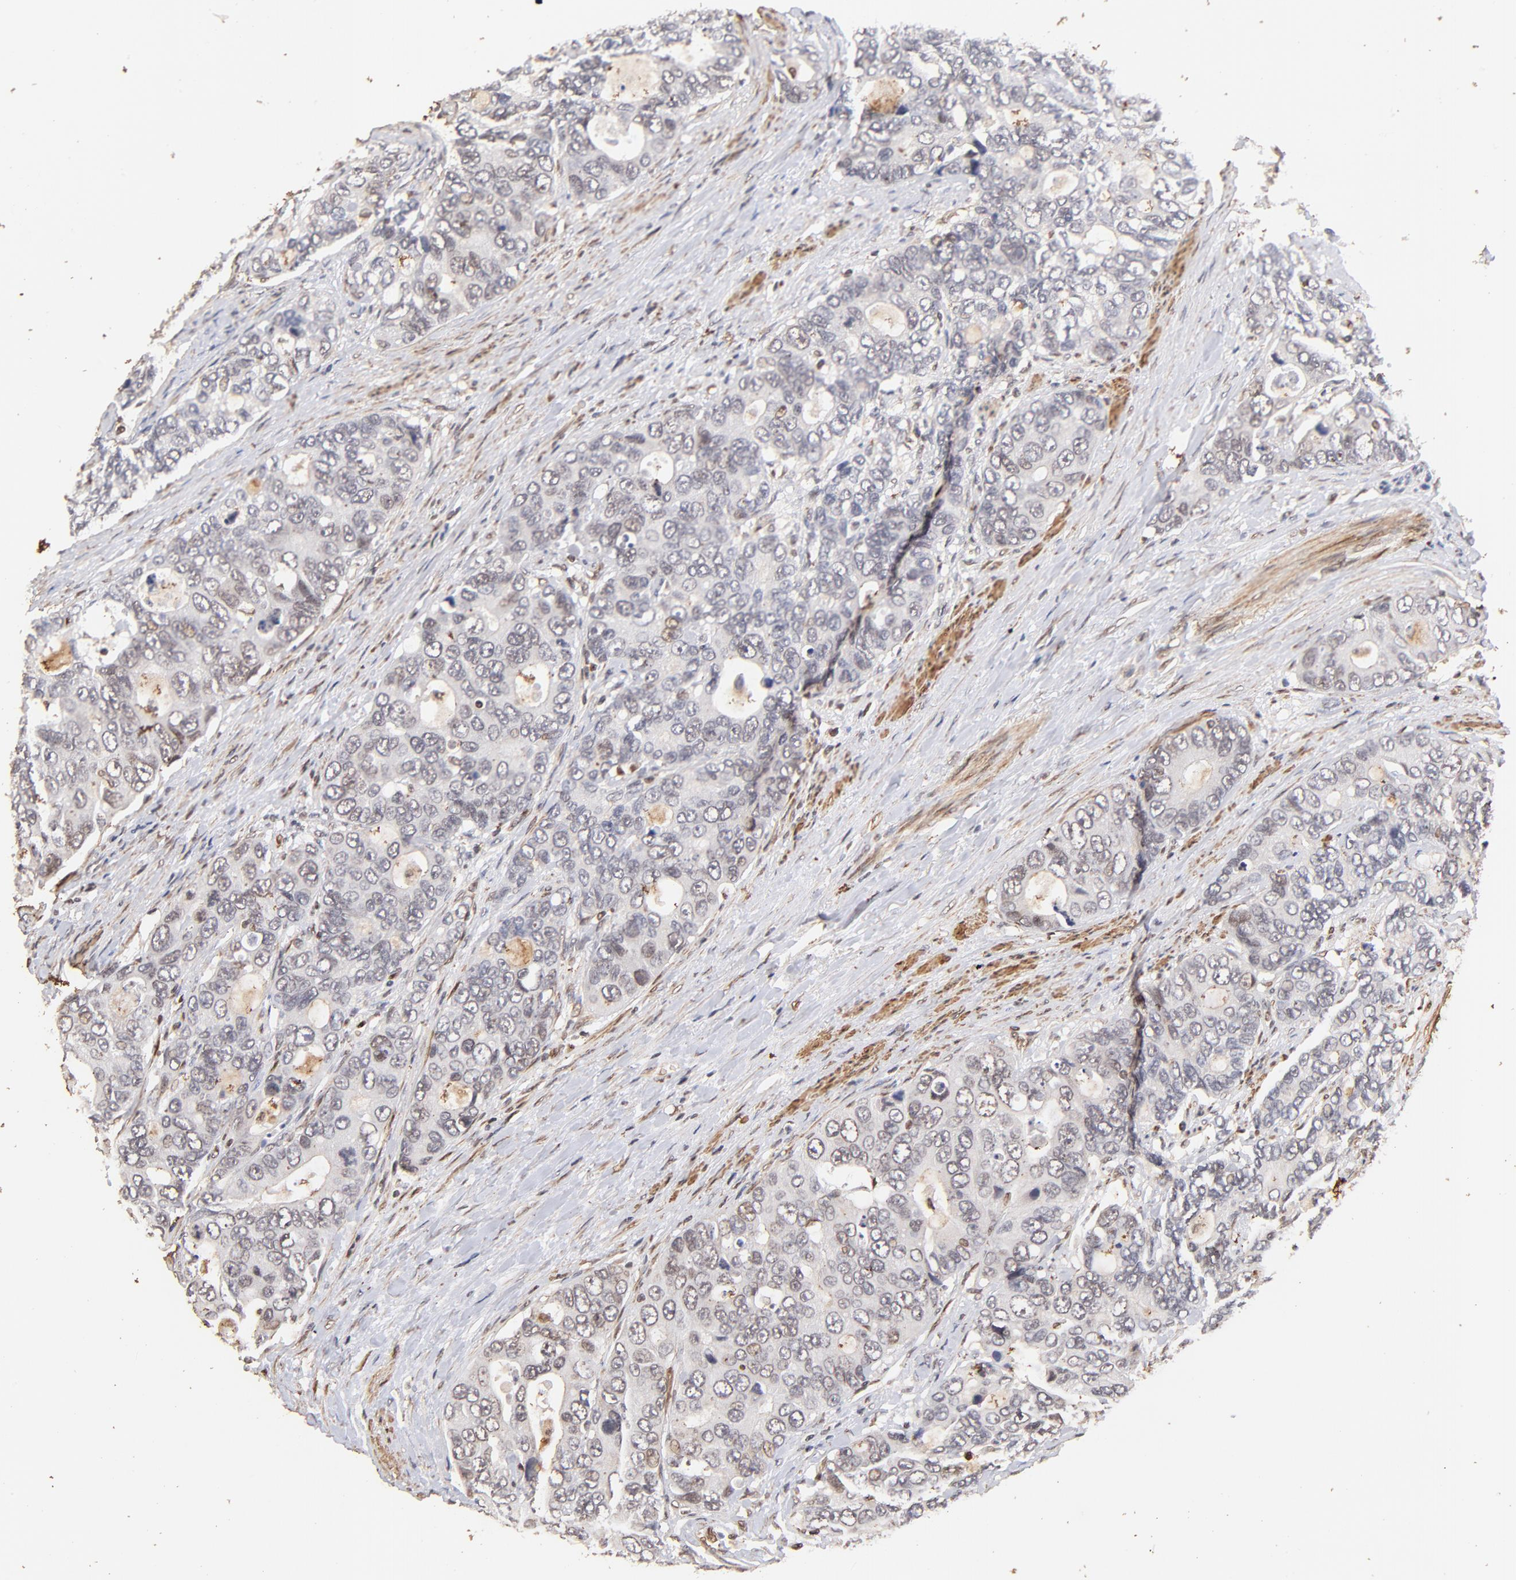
{"staining": {"intensity": "weak", "quantity": "25%-75%", "location": "nuclear"}, "tissue": "colorectal cancer", "cell_type": "Tumor cells", "image_type": "cancer", "snomed": [{"axis": "morphology", "description": "Adenocarcinoma, NOS"}, {"axis": "topography", "description": "Rectum"}], "caption": "Adenocarcinoma (colorectal) was stained to show a protein in brown. There is low levels of weak nuclear expression in approximately 25%-75% of tumor cells. (brown staining indicates protein expression, while blue staining denotes nuclei).", "gene": "ZFP92", "patient": {"sex": "female", "age": 67}}